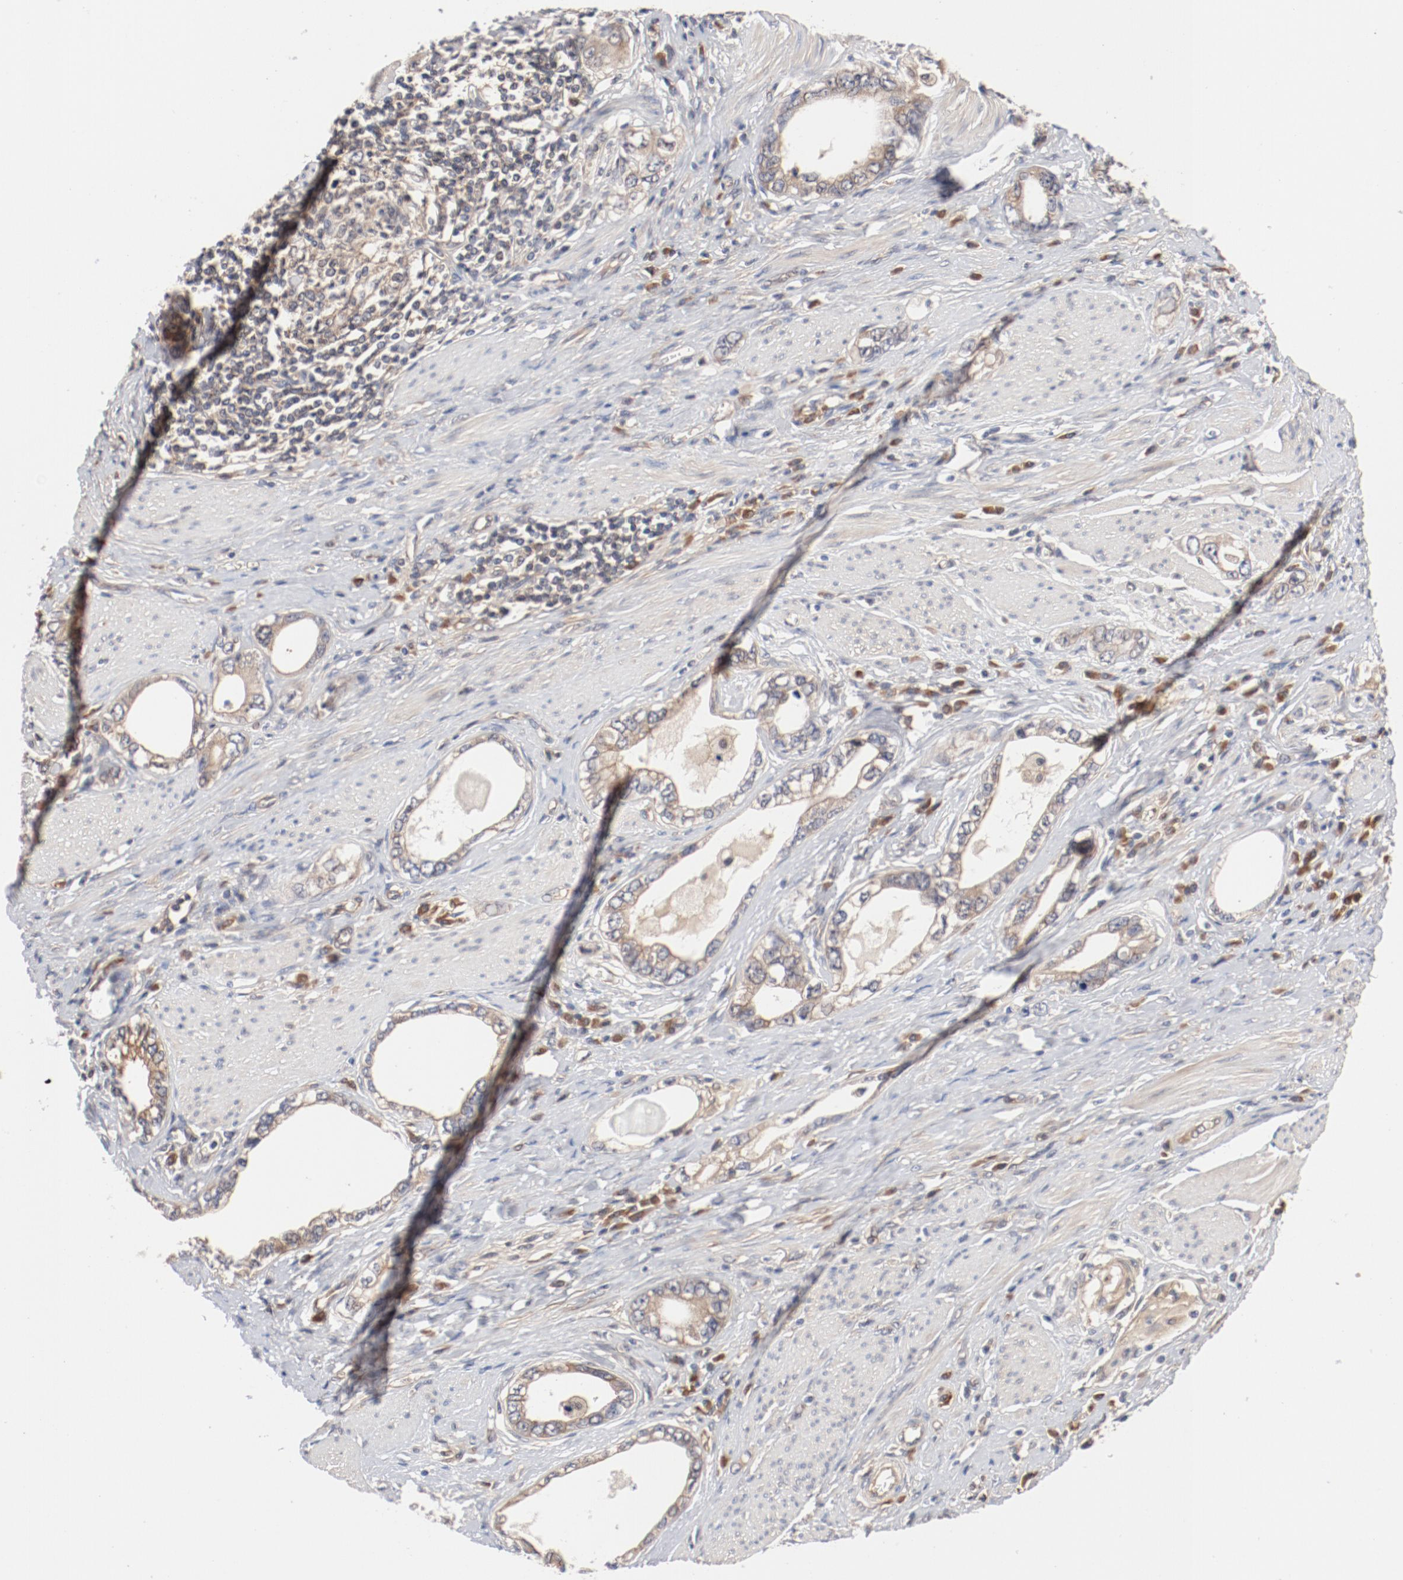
{"staining": {"intensity": "negative", "quantity": "none", "location": "none"}, "tissue": "stomach cancer", "cell_type": "Tumor cells", "image_type": "cancer", "snomed": [{"axis": "morphology", "description": "Adenocarcinoma, NOS"}, {"axis": "topography", "description": "Stomach, lower"}], "caption": "Adenocarcinoma (stomach) was stained to show a protein in brown. There is no significant positivity in tumor cells.", "gene": "PITPNM2", "patient": {"sex": "female", "age": 93}}